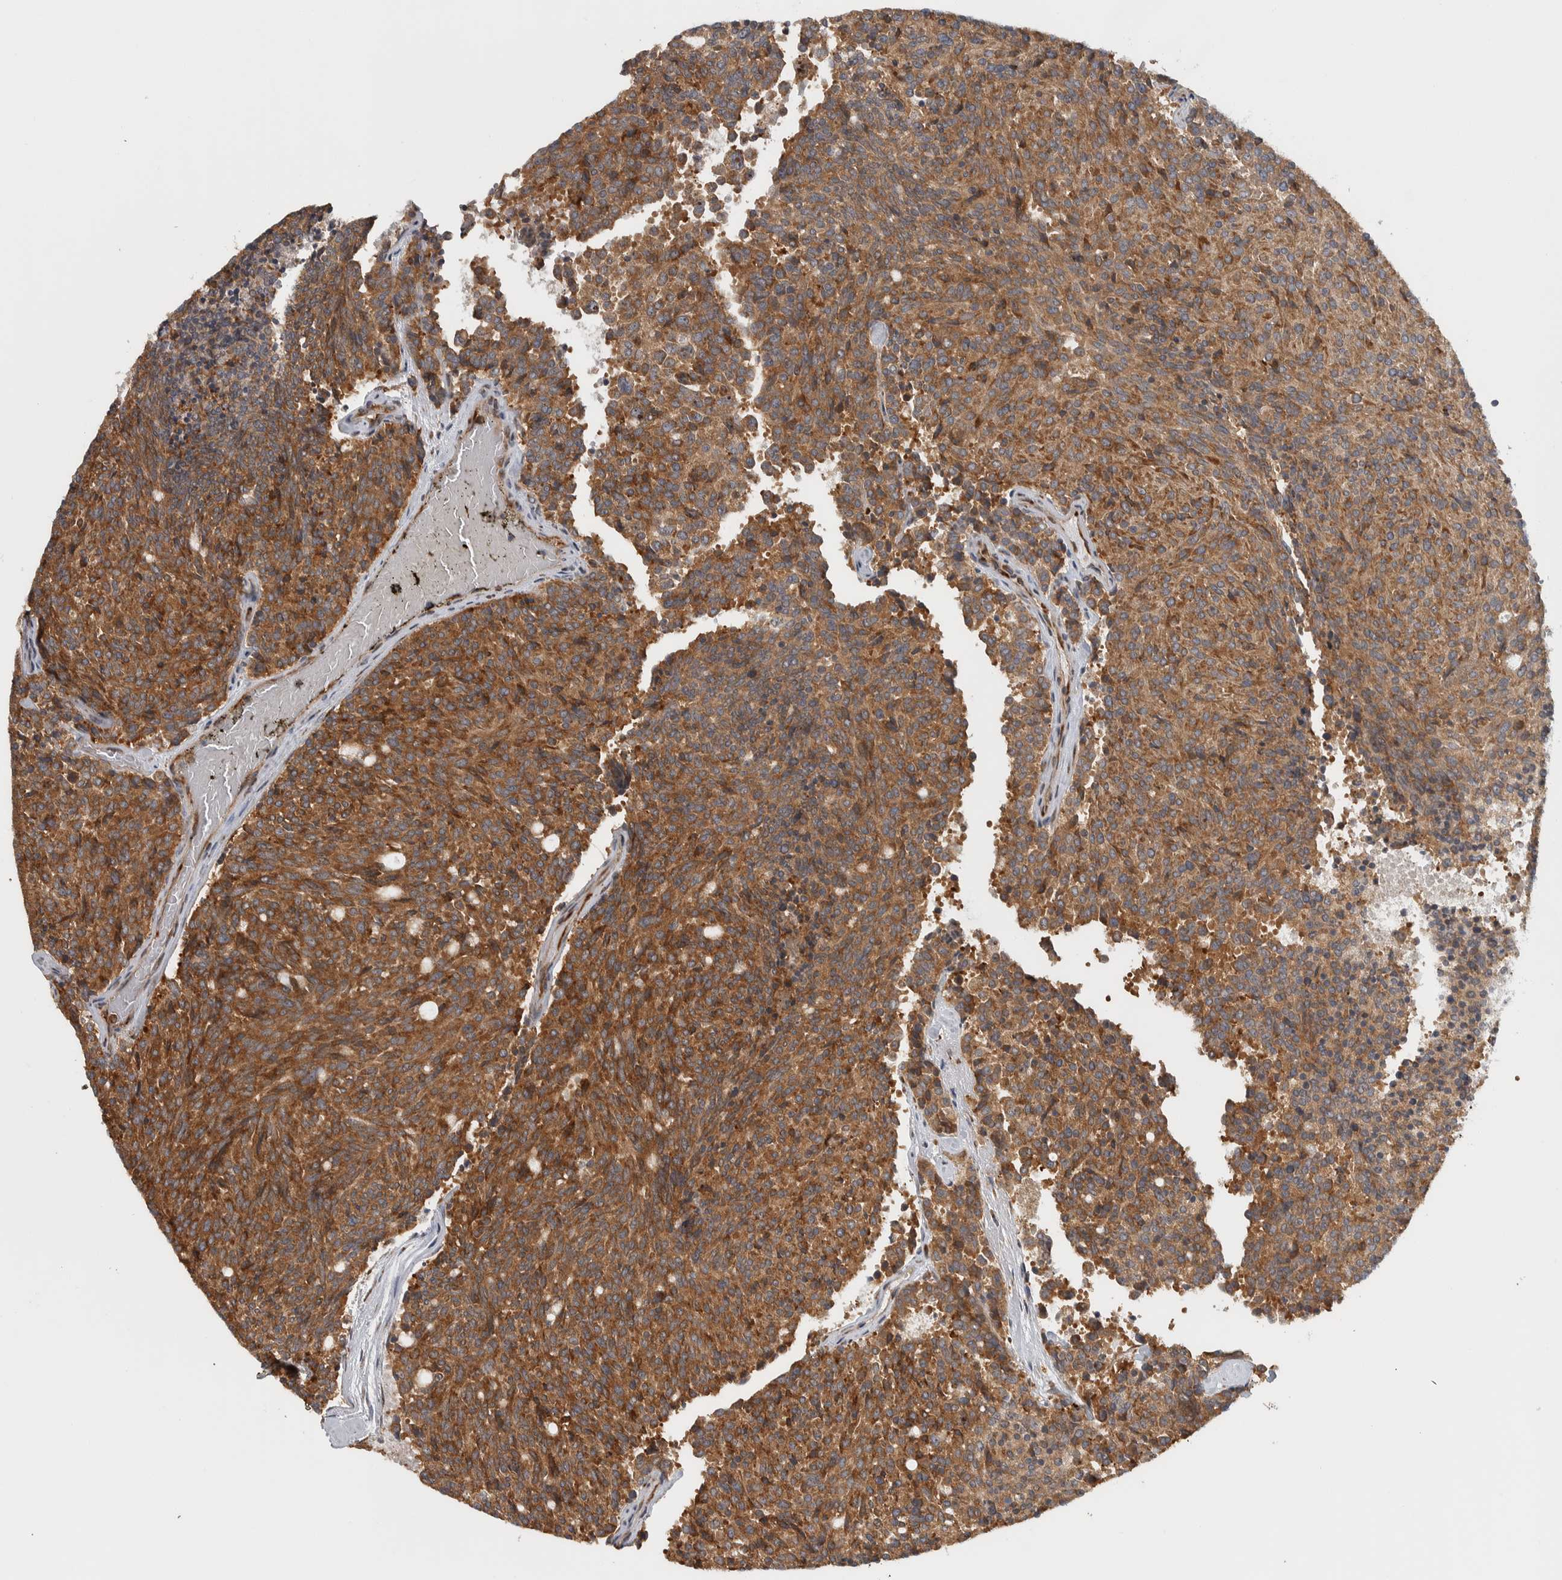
{"staining": {"intensity": "moderate", "quantity": ">75%", "location": "cytoplasmic/membranous"}, "tissue": "carcinoid", "cell_type": "Tumor cells", "image_type": "cancer", "snomed": [{"axis": "morphology", "description": "Carcinoid, malignant, NOS"}, {"axis": "topography", "description": "Pancreas"}], "caption": "There is medium levels of moderate cytoplasmic/membranous staining in tumor cells of malignant carcinoid, as demonstrated by immunohistochemical staining (brown color).", "gene": "EIF3H", "patient": {"sex": "female", "age": 54}}